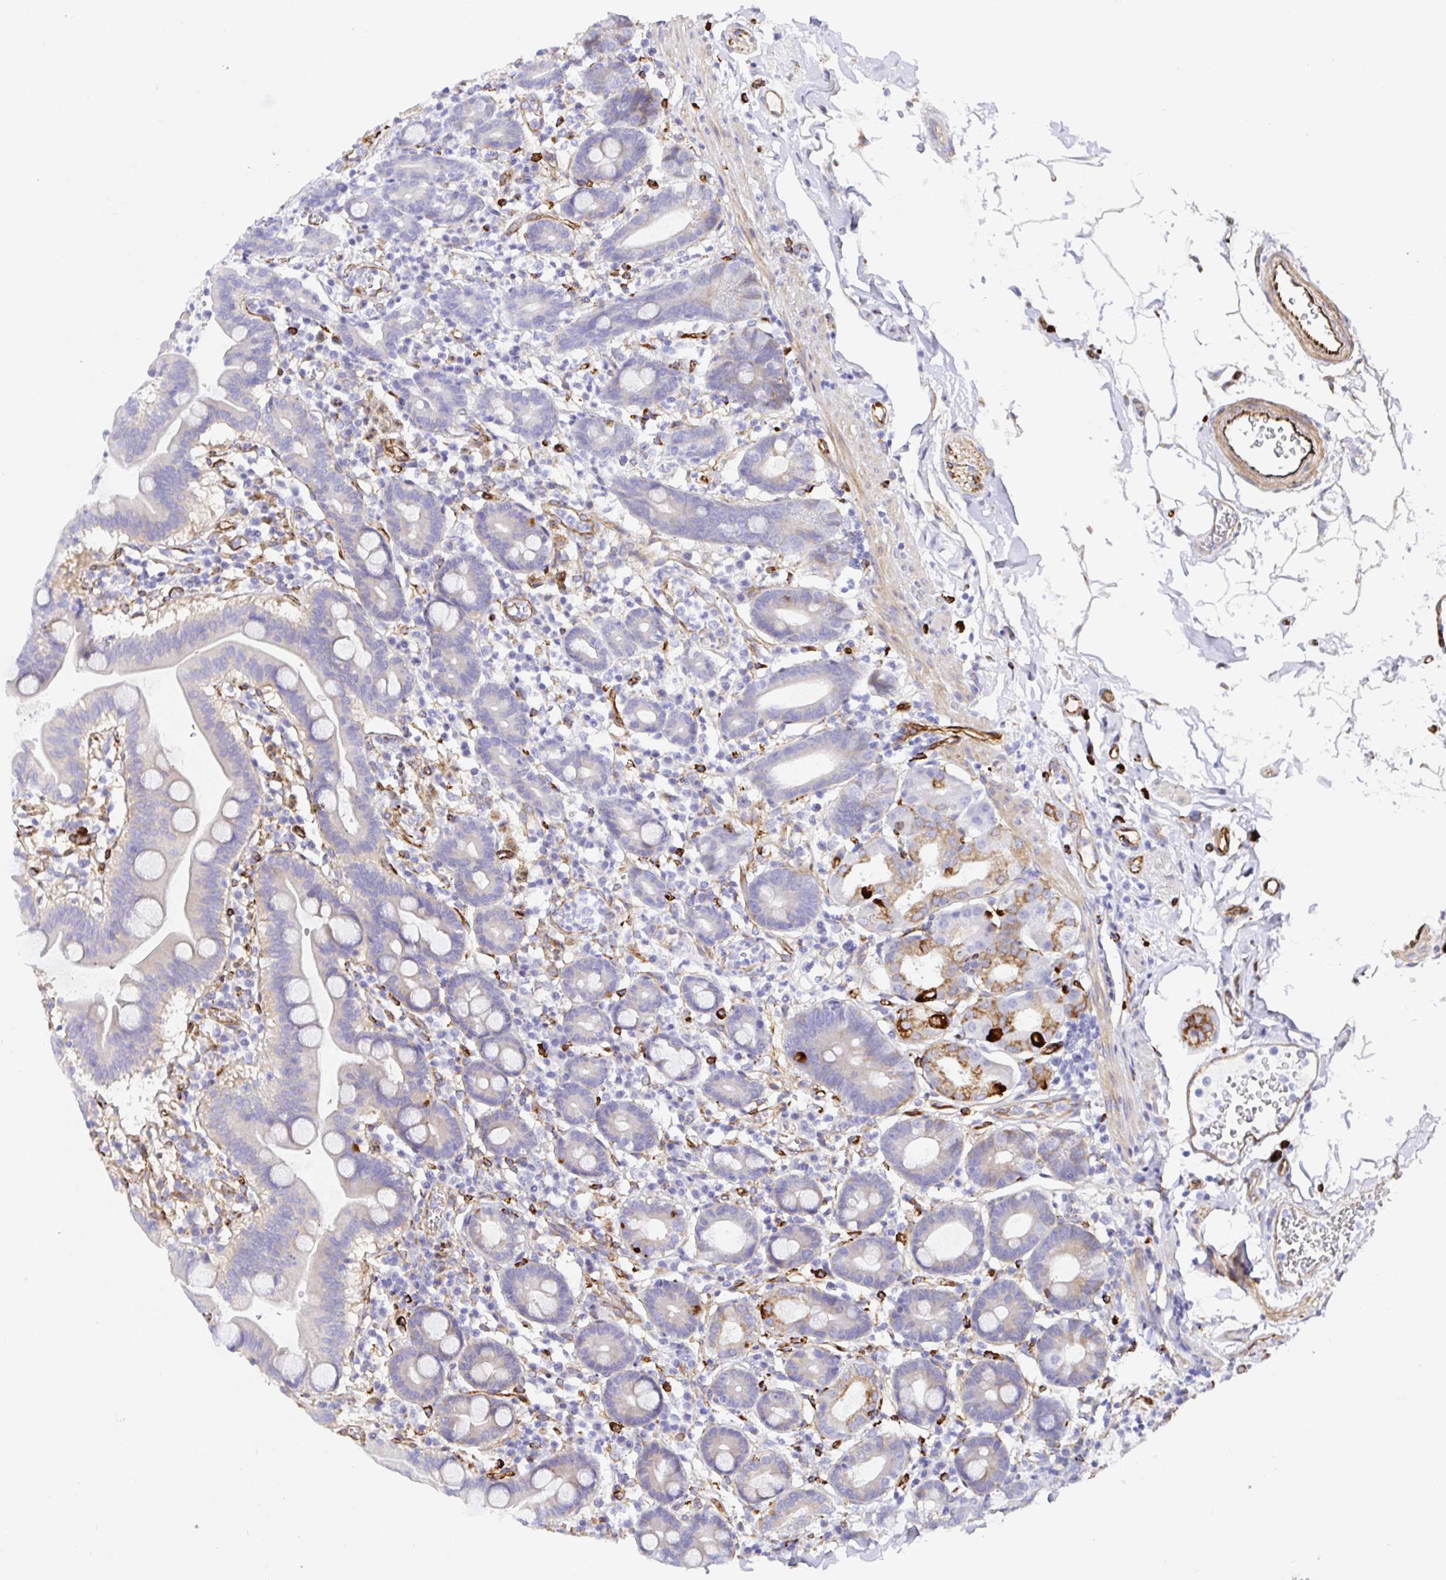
{"staining": {"intensity": "moderate", "quantity": "<25%", "location": "cytoplasmic/membranous"}, "tissue": "duodenum", "cell_type": "Glandular cells", "image_type": "normal", "snomed": [{"axis": "morphology", "description": "Normal tissue, NOS"}, {"axis": "topography", "description": "Pancreas"}, {"axis": "topography", "description": "Duodenum"}], "caption": "IHC of benign duodenum displays low levels of moderate cytoplasmic/membranous expression in approximately <25% of glandular cells.", "gene": "DOCK1", "patient": {"sex": "male", "age": 59}}